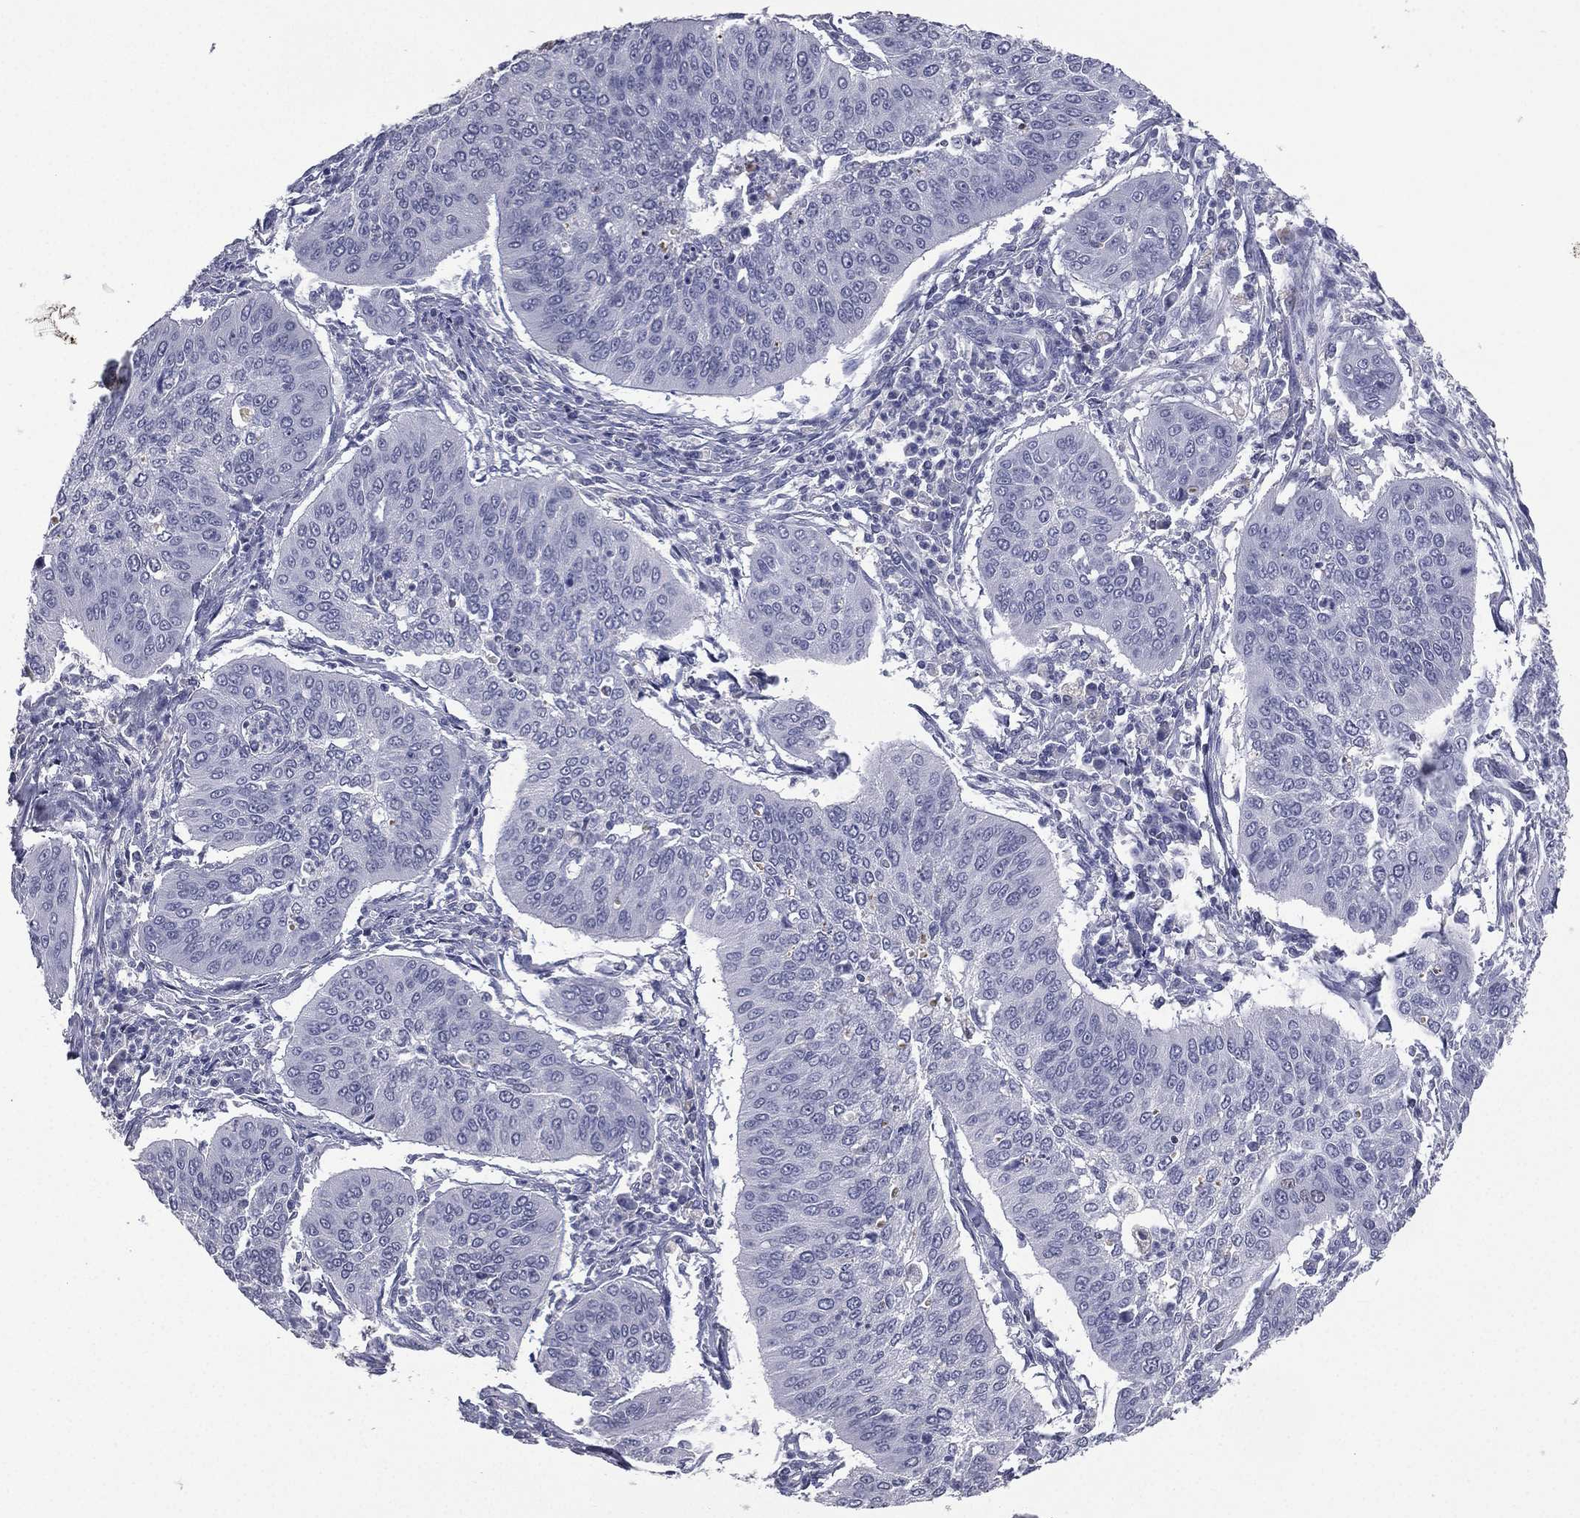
{"staining": {"intensity": "negative", "quantity": "none", "location": "none"}, "tissue": "cervical cancer", "cell_type": "Tumor cells", "image_type": "cancer", "snomed": [{"axis": "morphology", "description": "Normal tissue, NOS"}, {"axis": "morphology", "description": "Squamous cell carcinoma, NOS"}, {"axis": "topography", "description": "Cervix"}], "caption": "DAB (3,3'-diaminobenzidine) immunohistochemical staining of squamous cell carcinoma (cervical) exhibits no significant positivity in tumor cells. (DAB (3,3'-diaminobenzidine) immunohistochemistry, high magnification).", "gene": "ESX1", "patient": {"sex": "female", "age": 39}}